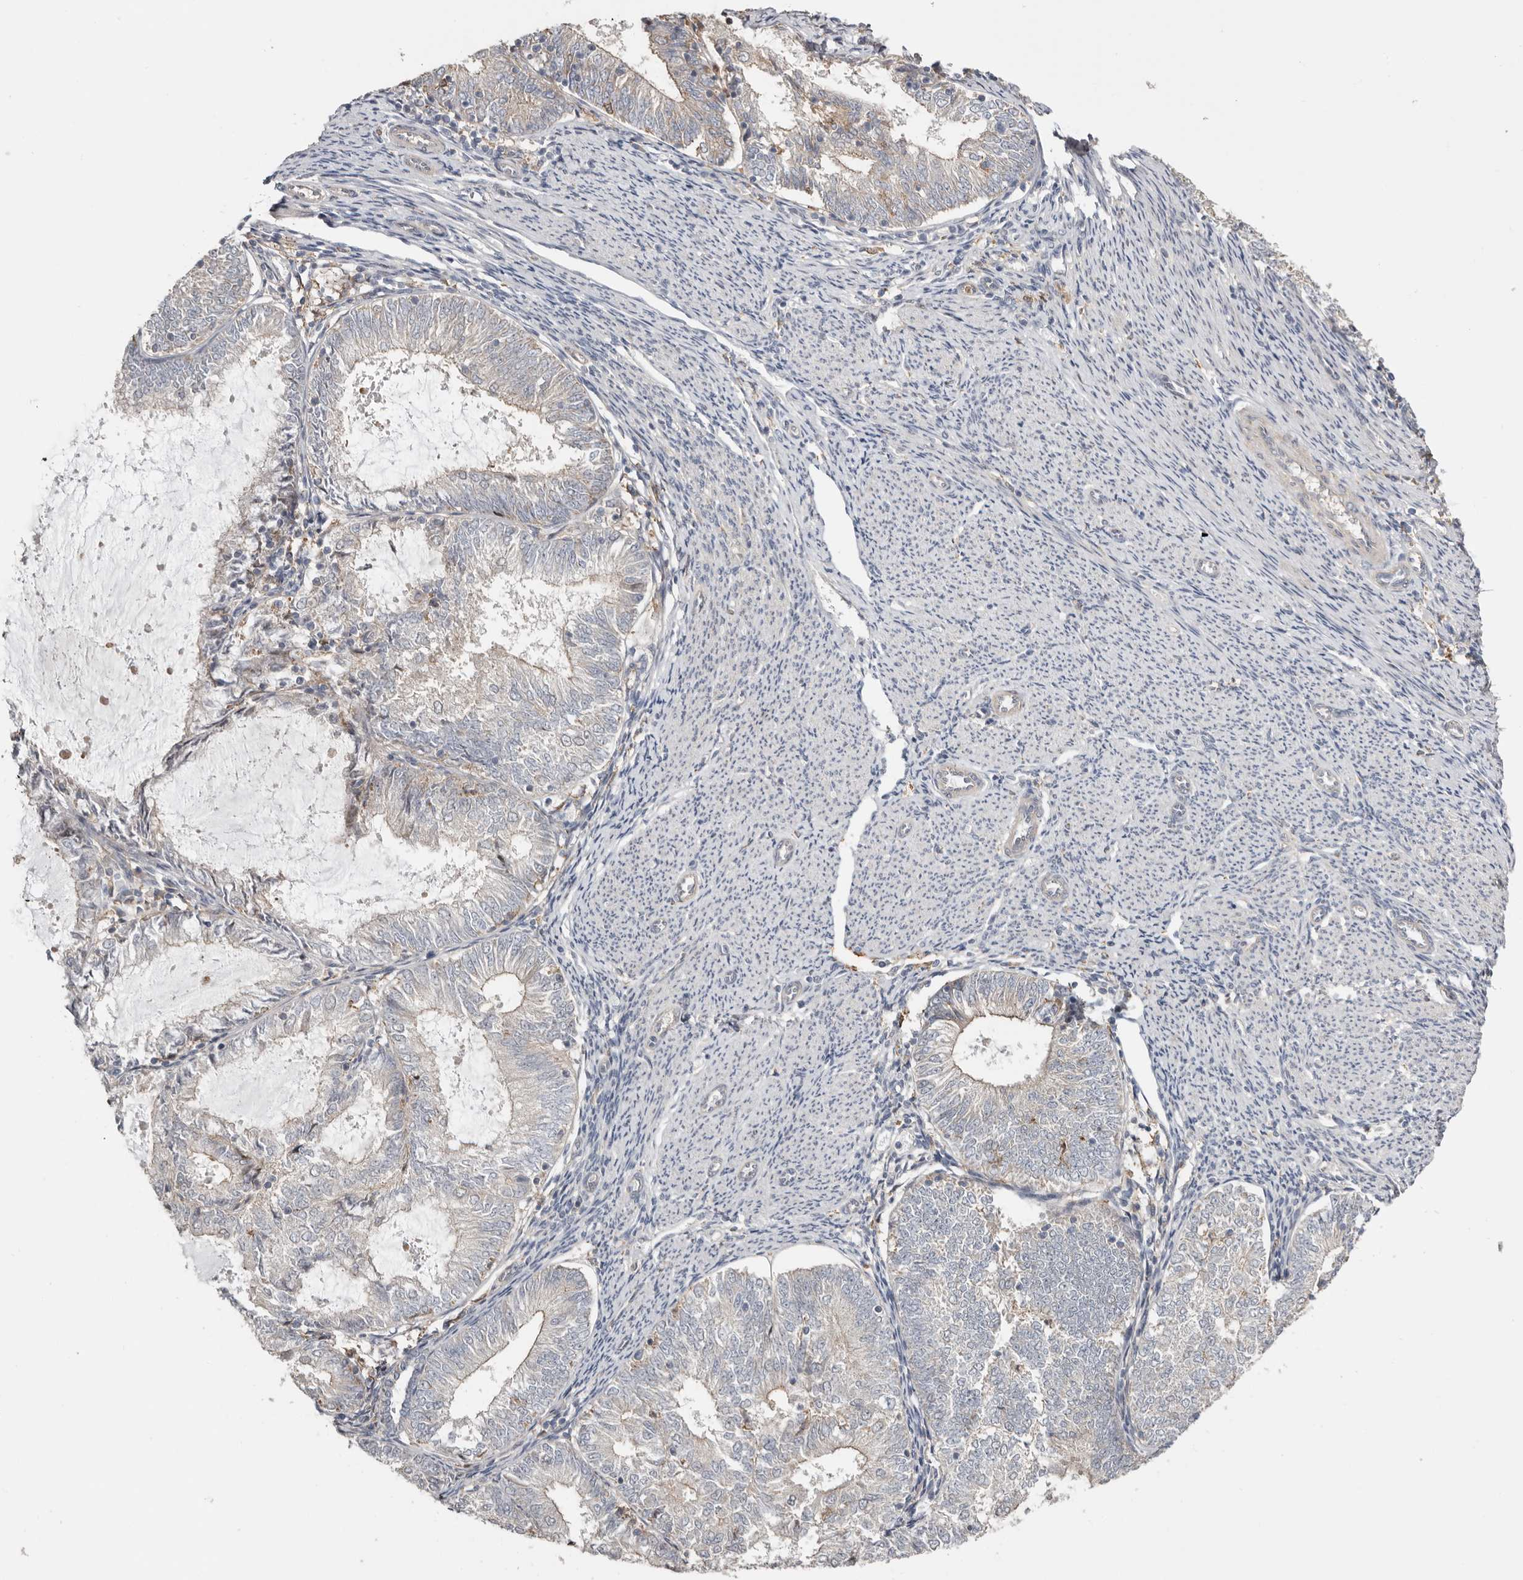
{"staining": {"intensity": "negative", "quantity": "none", "location": "none"}, "tissue": "endometrial cancer", "cell_type": "Tumor cells", "image_type": "cancer", "snomed": [{"axis": "morphology", "description": "Adenocarcinoma, NOS"}, {"axis": "topography", "description": "Endometrium"}], "caption": "A histopathology image of endometrial cancer (adenocarcinoma) stained for a protein shows no brown staining in tumor cells.", "gene": "MSRB2", "patient": {"sex": "female", "age": 57}}